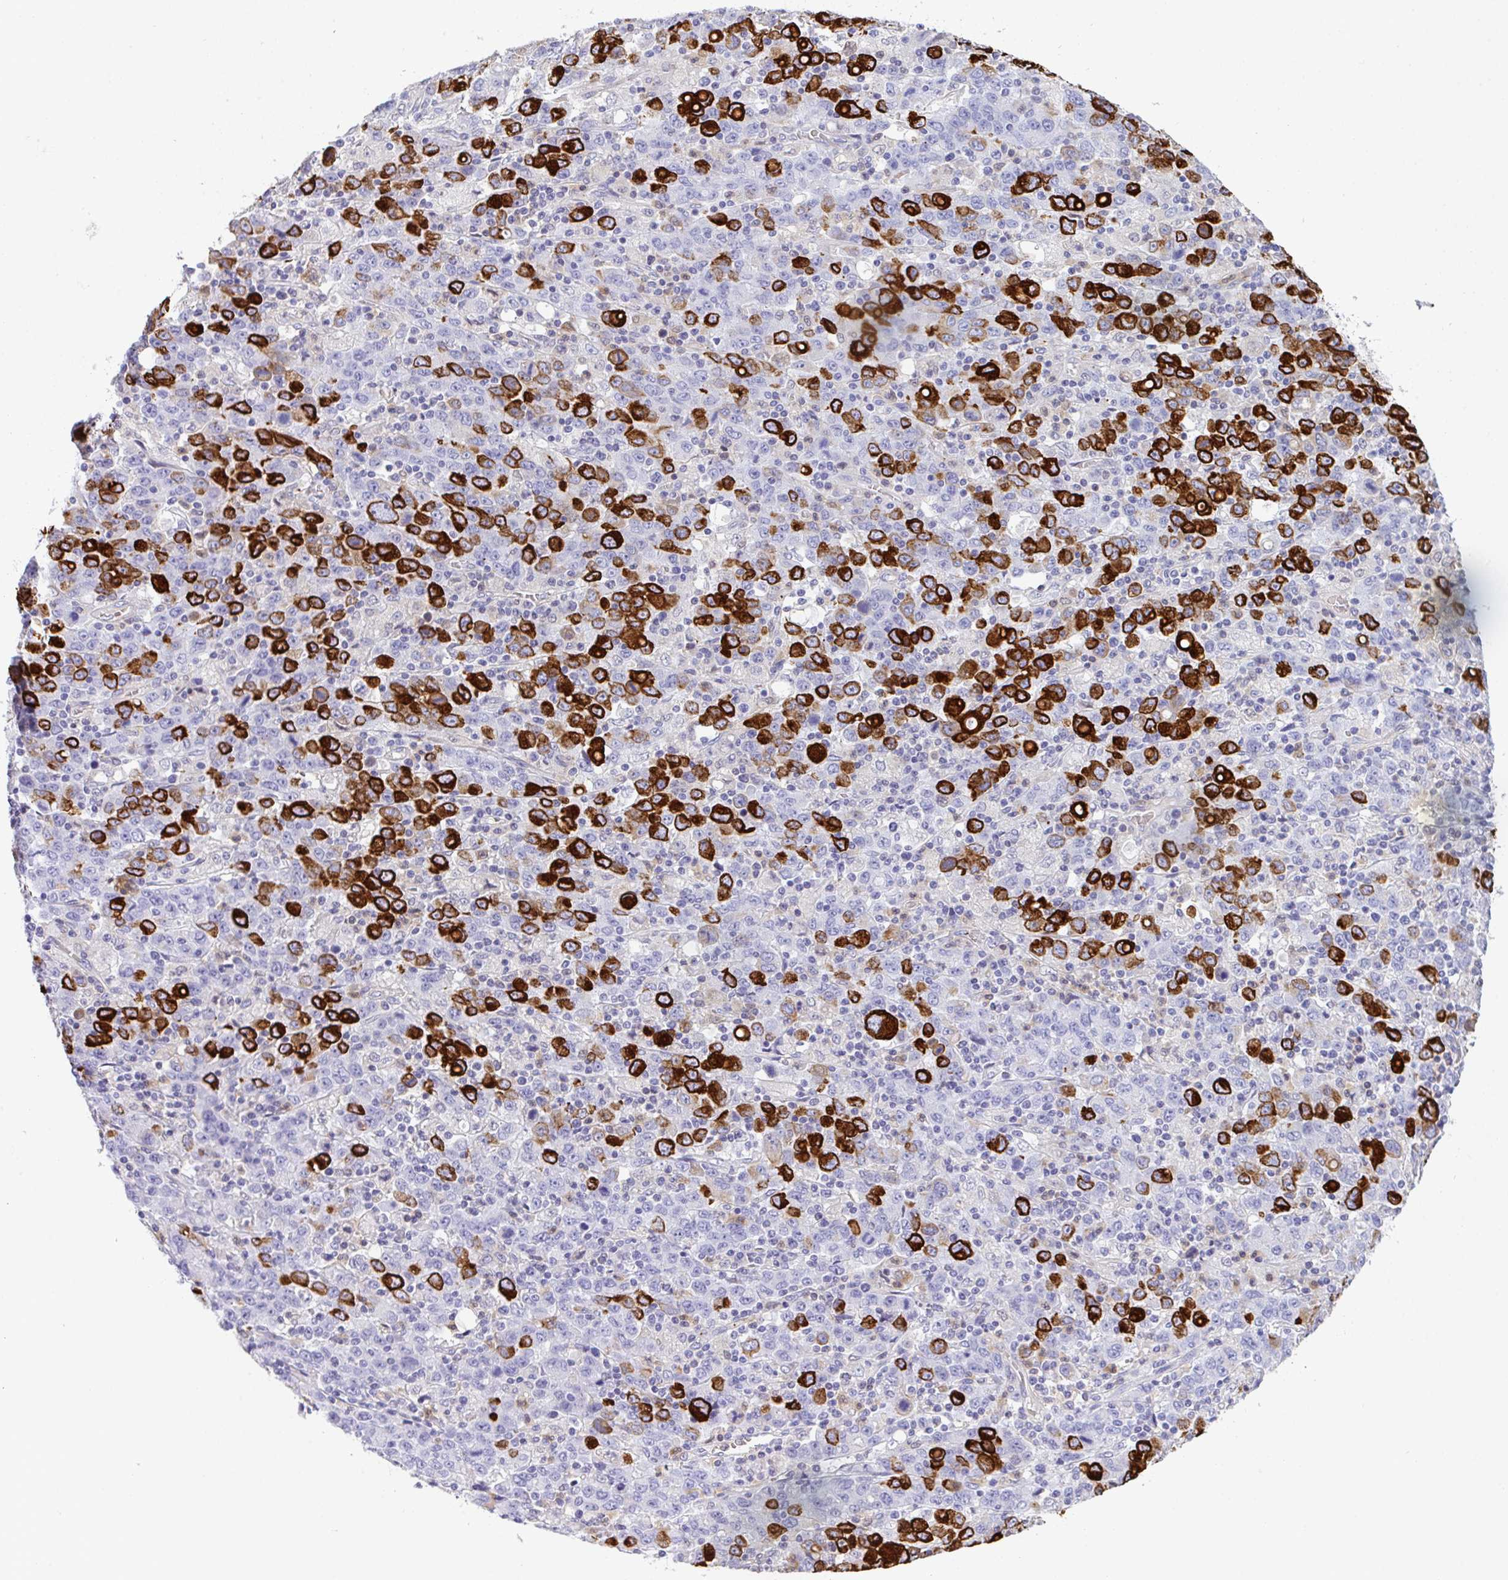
{"staining": {"intensity": "strong", "quantity": "25%-75%", "location": "cytoplasmic/membranous"}, "tissue": "stomach cancer", "cell_type": "Tumor cells", "image_type": "cancer", "snomed": [{"axis": "morphology", "description": "Adenocarcinoma, NOS"}, {"axis": "topography", "description": "Stomach, upper"}], "caption": "A photomicrograph showing strong cytoplasmic/membranous expression in approximately 25%-75% of tumor cells in stomach cancer, as visualized by brown immunohistochemical staining.", "gene": "TNFAIP8", "patient": {"sex": "male", "age": 69}}